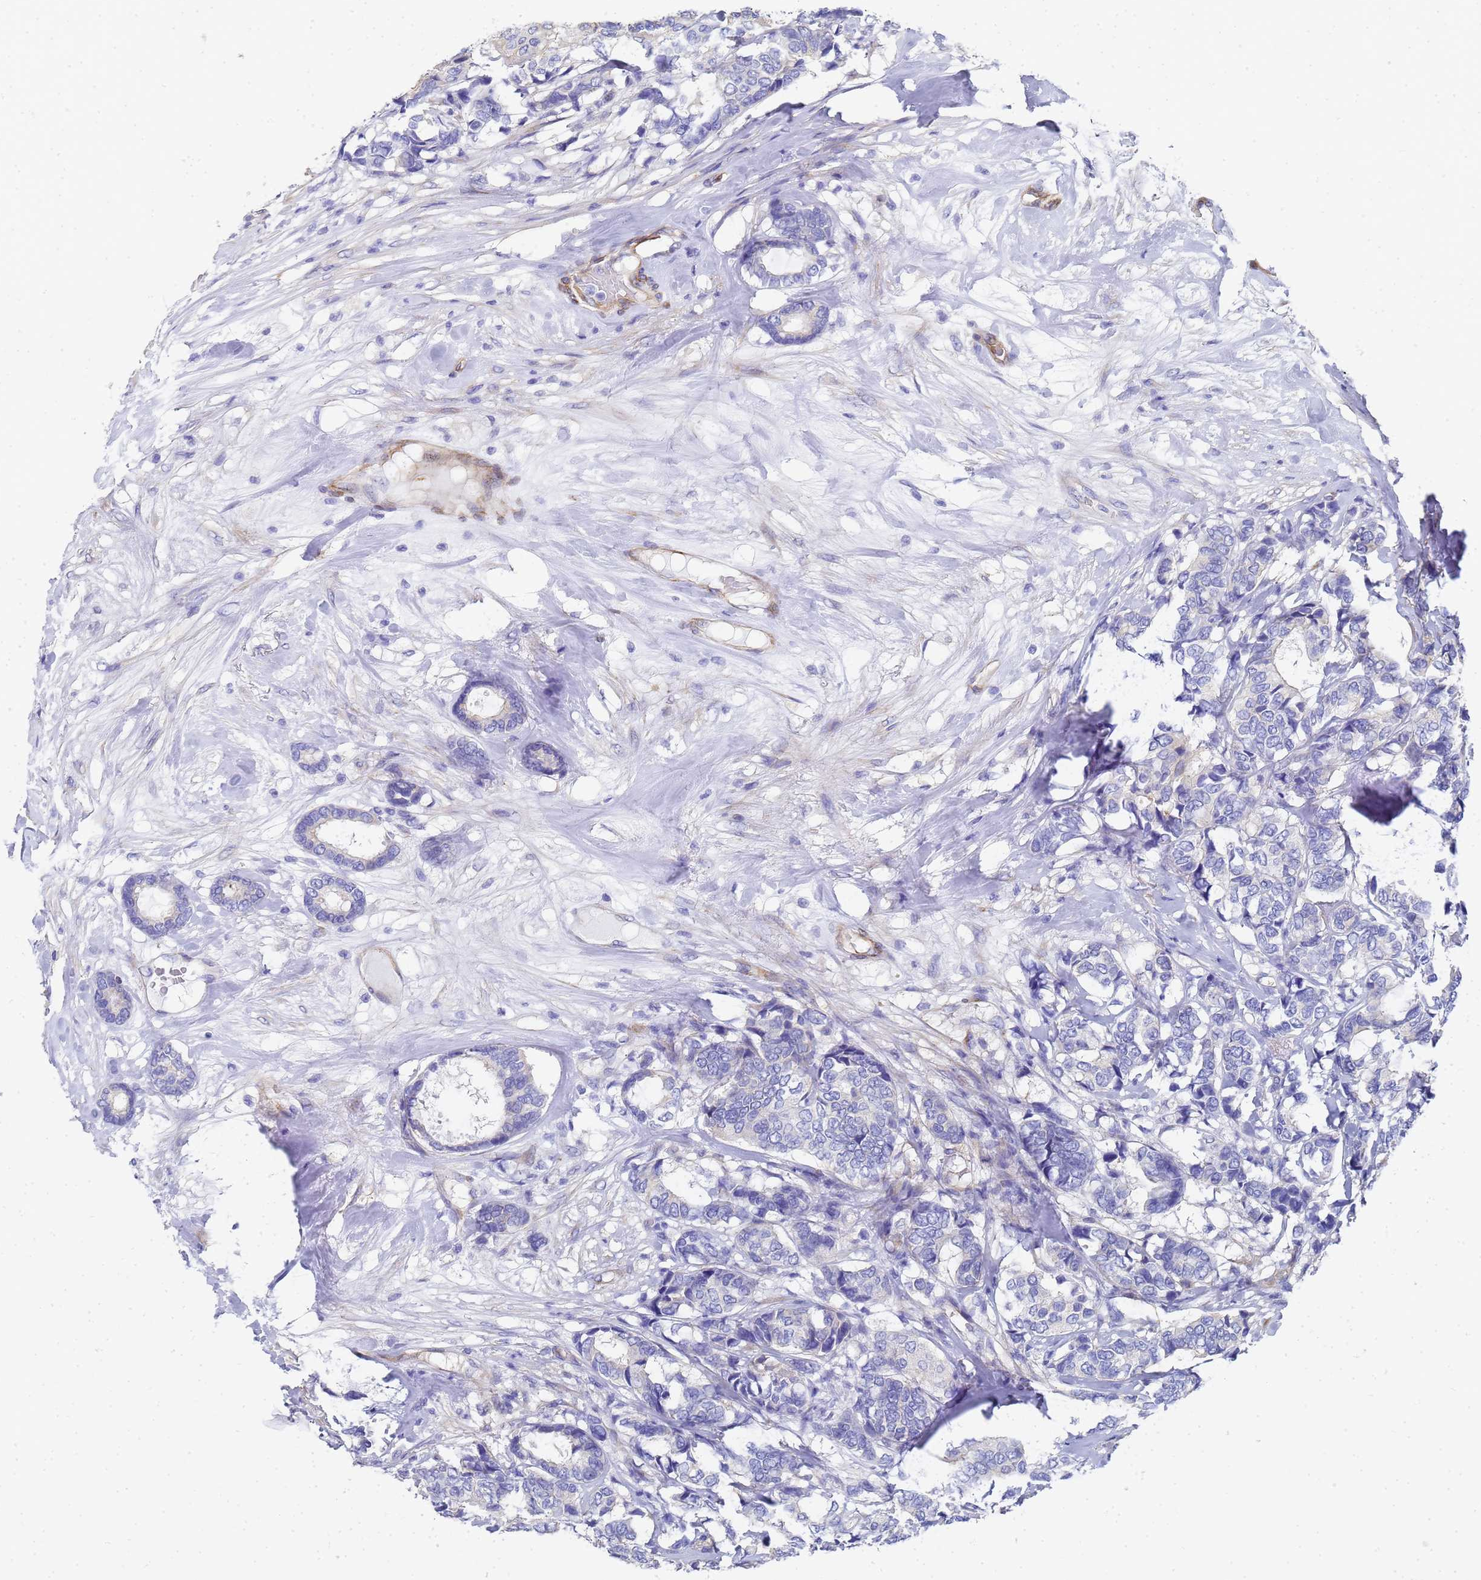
{"staining": {"intensity": "negative", "quantity": "none", "location": "none"}, "tissue": "breast cancer", "cell_type": "Tumor cells", "image_type": "cancer", "snomed": [{"axis": "morphology", "description": "Duct carcinoma"}, {"axis": "topography", "description": "Breast"}], "caption": "IHC histopathology image of breast cancer (intraductal carcinoma) stained for a protein (brown), which demonstrates no staining in tumor cells.", "gene": "TUBB1", "patient": {"sex": "female", "age": 87}}